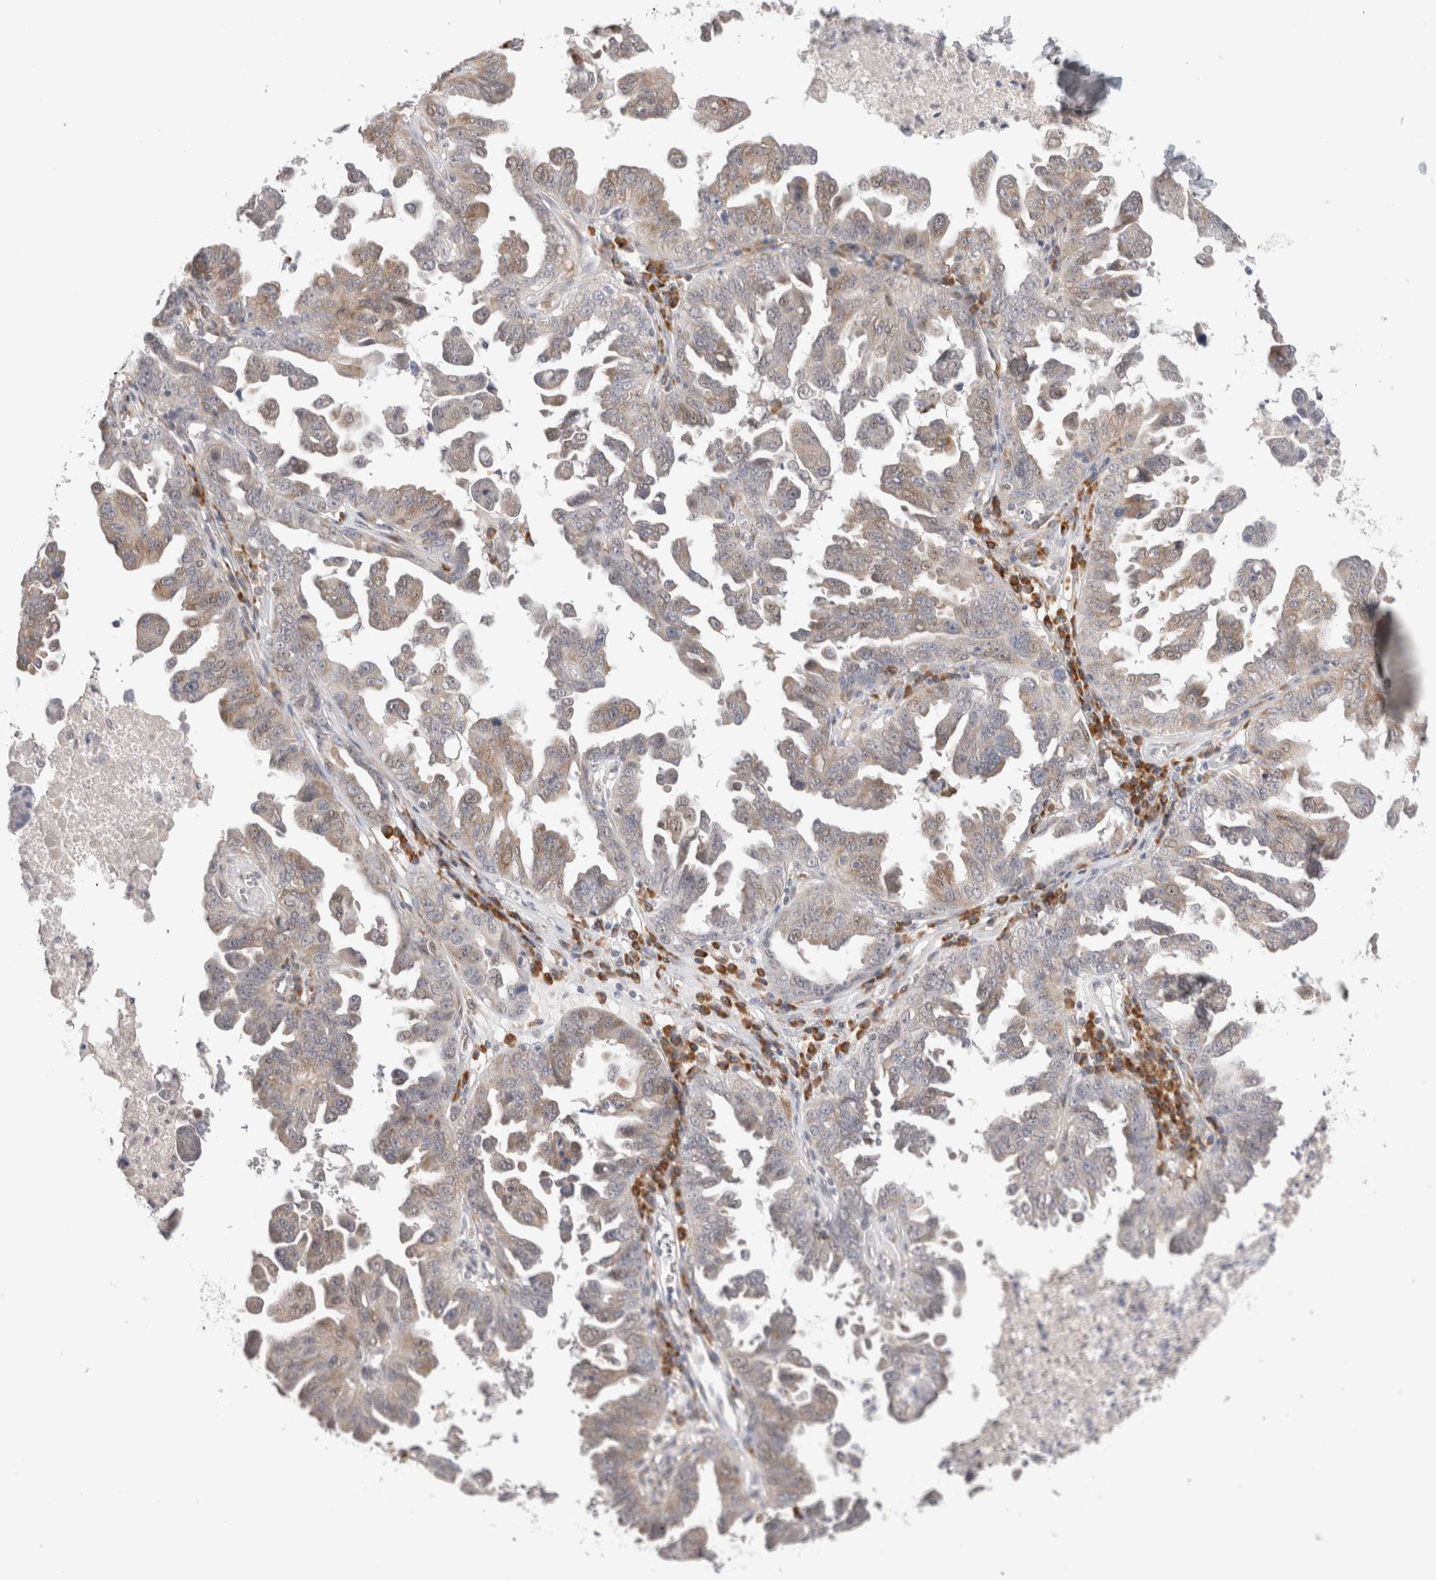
{"staining": {"intensity": "weak", "quantity": "25%-75%", "location": "cytoplasmic/membranous"}, "tissue": "ovarian cancer", "cell_type": "Tumor cells", "image_type": "cancer", "snomed": [{"axis": "morphology", "description": "Carcinoma, endometroid"}, {"axis": "topography", "description": "Ovary"}], "caption": "The photomicrograph demonstrates immunohistochemical staining of ovarian cancer. There is weak cytoplasmic/membranous staining is seen in about 25%-75% of tumor cells. (DAB IHC with brightfield microscopy, high magnification).", "gene": "HDLBP", "patient": {"sex": "female", "age": 62}}